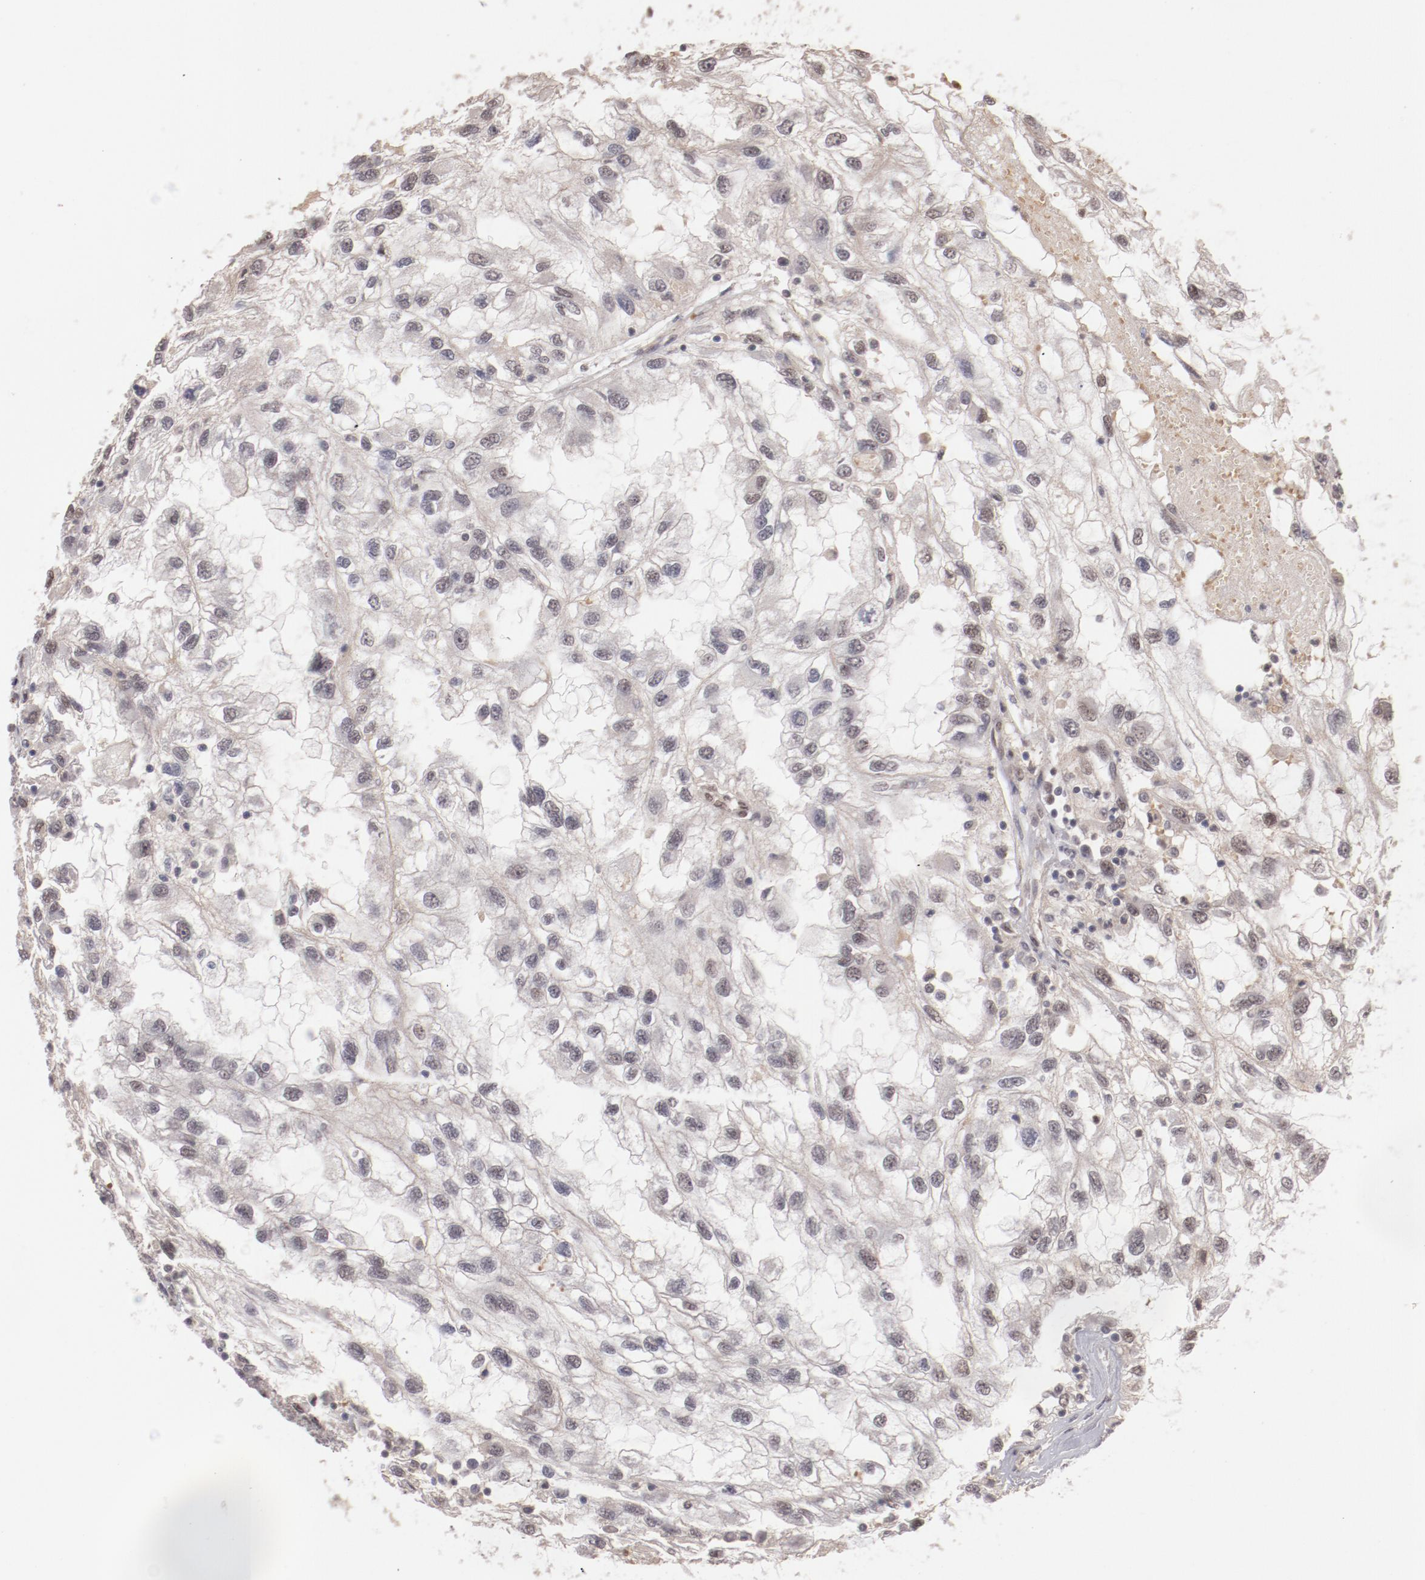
{"staining": {"intensity": "weak", "quantity": "<25%", "location": "cytoplasmic/membranous"}, "tissue": "renal cancer", "cell_type": "Tumor cells", "image_type": "cancer", "snomed": [{"axis": "morphology", "description": "Normal tissue, NOS"}, {"axis": "morphology", "description": "Adenocarcinoma, NOS"}, {"axis": "topography", "description": "Kidney"}], "caption": "Tumor cells show no significant protein positivity in adenocarcinoma (renal). (Stains: DAB IHC with hematoxylin counter stain, Microscopy: brightfield microscopy at high magnification).", "gene": "NFE2", "patient": {"sex": "male", "age": 71}}